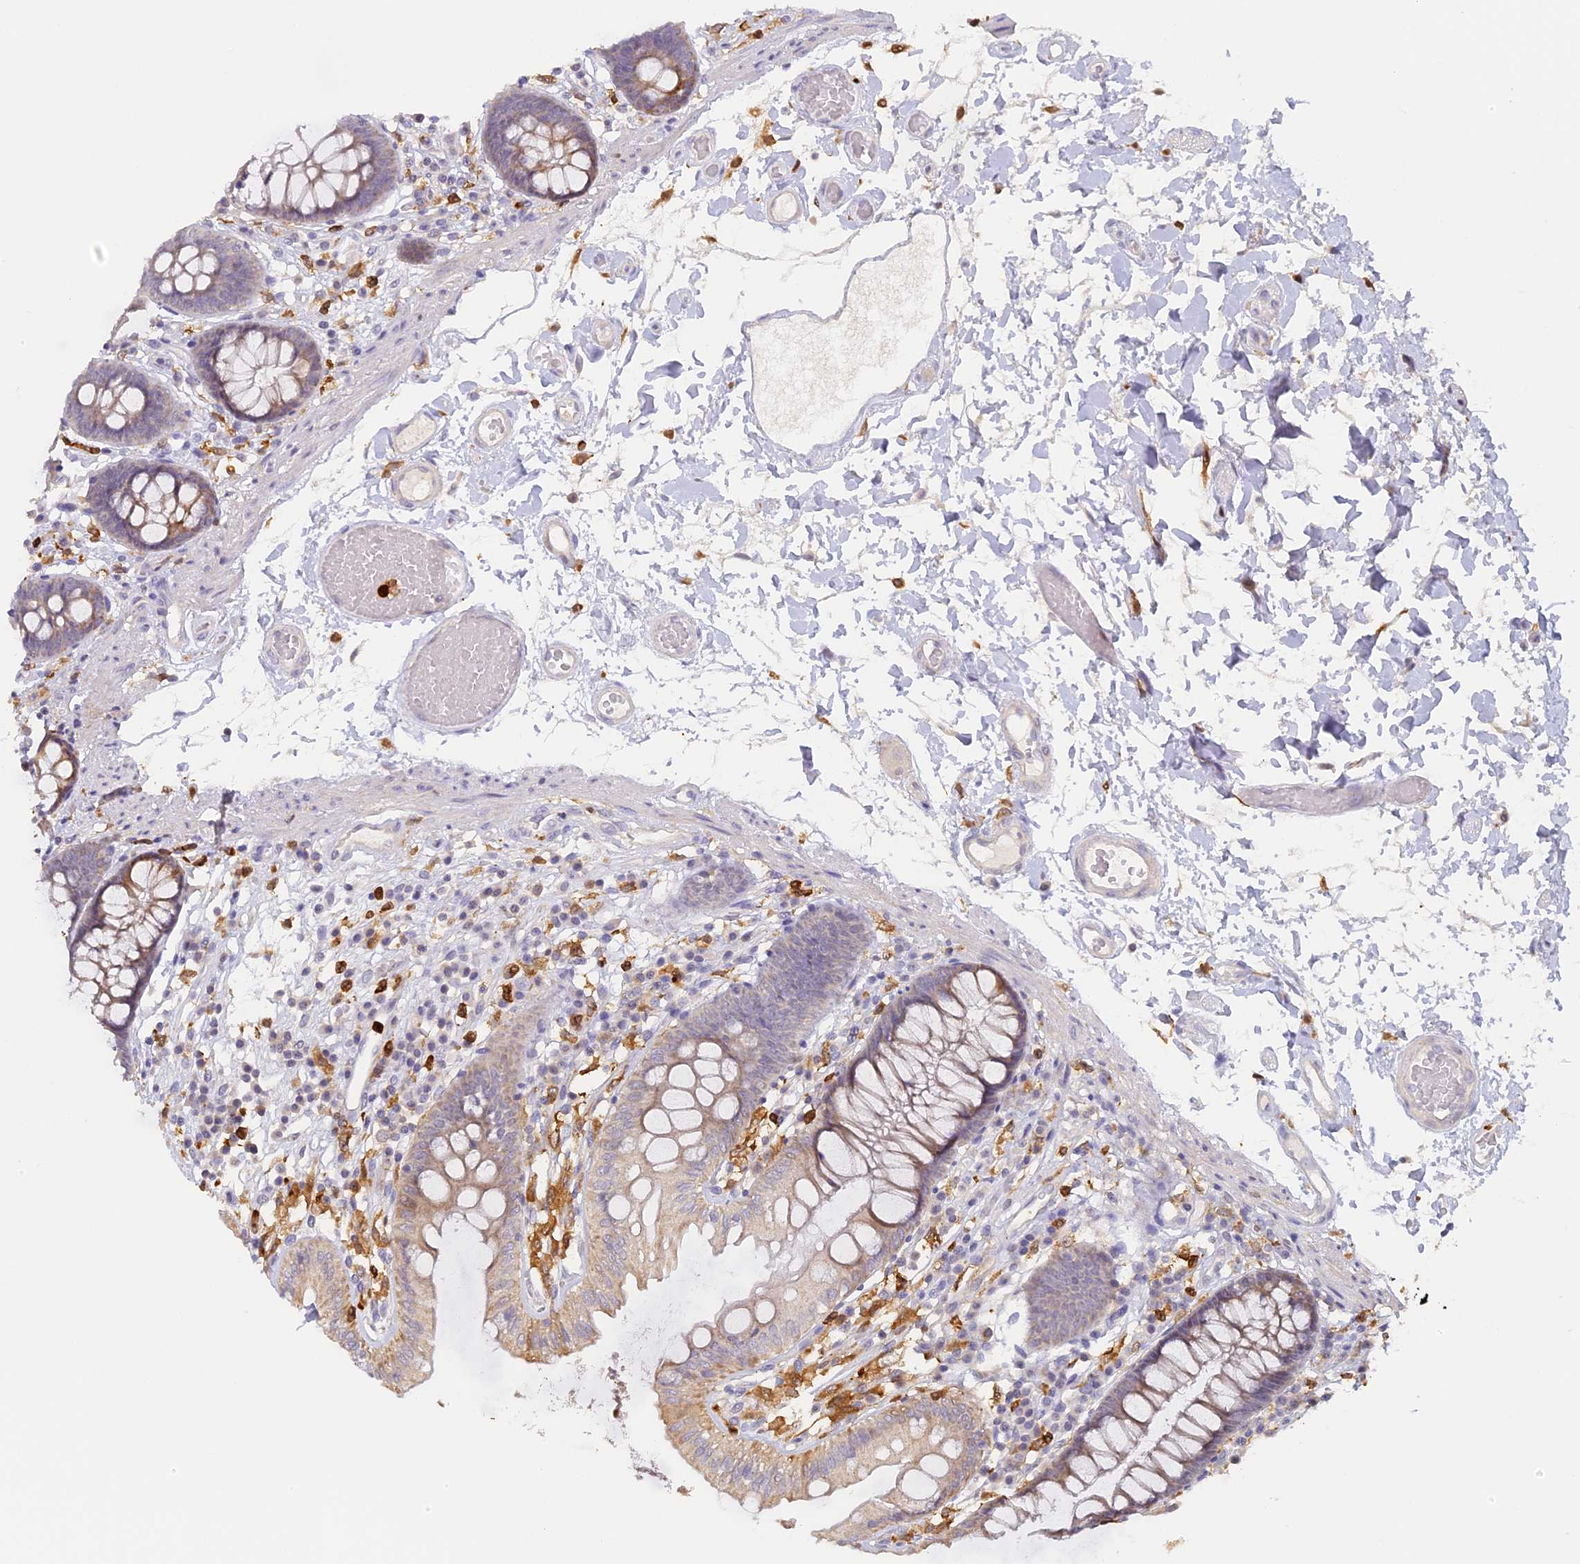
{"staining": {"intensity": "negative", "quantity": "none", "location": "none"}, "tissue": "colon", "cell_type": "Endothelial cells", "image_type": "normal", "snomed": [{"axis": "morphology", "description": "Normal tissue, NOS"}, {"axis": "topography", "description": "Colon"}], "caption": "This is an immunohistochemistry (IHC) histopathology image of benign colon. There is no positivity in endothelial cells.", "gene": "NCF4", "patient": {"sex": "male", "age": 84}}